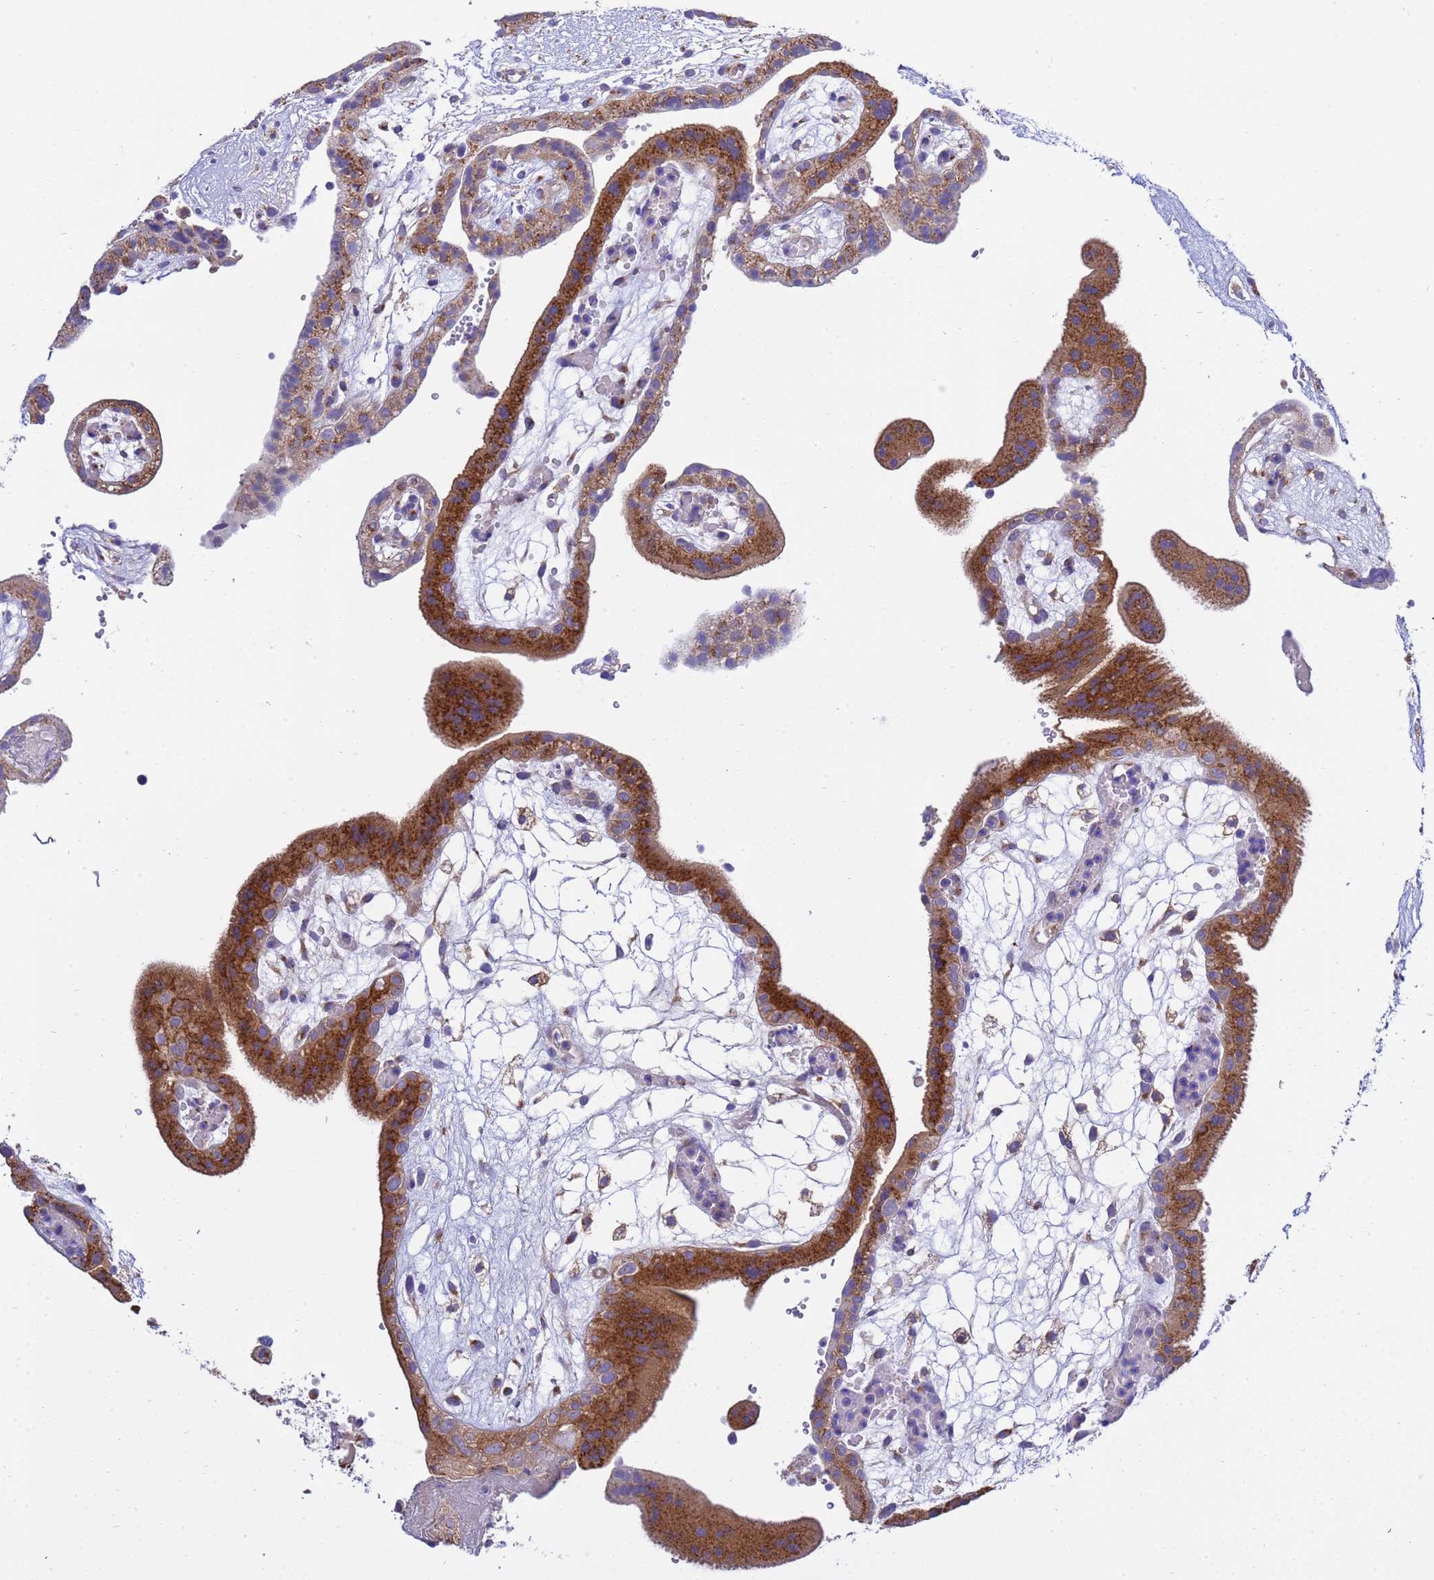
{"staining": {"intensity": "moderate", "quantity": ">75%", "location": "cytoplasmic/membranous"}, "tissue": "placenta", "cell_type": "Decidual cells", "image_type": "normal", "snomed": [{"axis": "morphology", "description": "Normal tissue, NOS"}, {"axis": "topography", "description": "Placenta"}], "caption": "This is an image of IHC staining of benign placenta, which shows moderate positivity in the cytoplasmic/membranous of decidual cells.", "gene": "ANAPC1", "patient": {"sex": "female", "age": 18}}